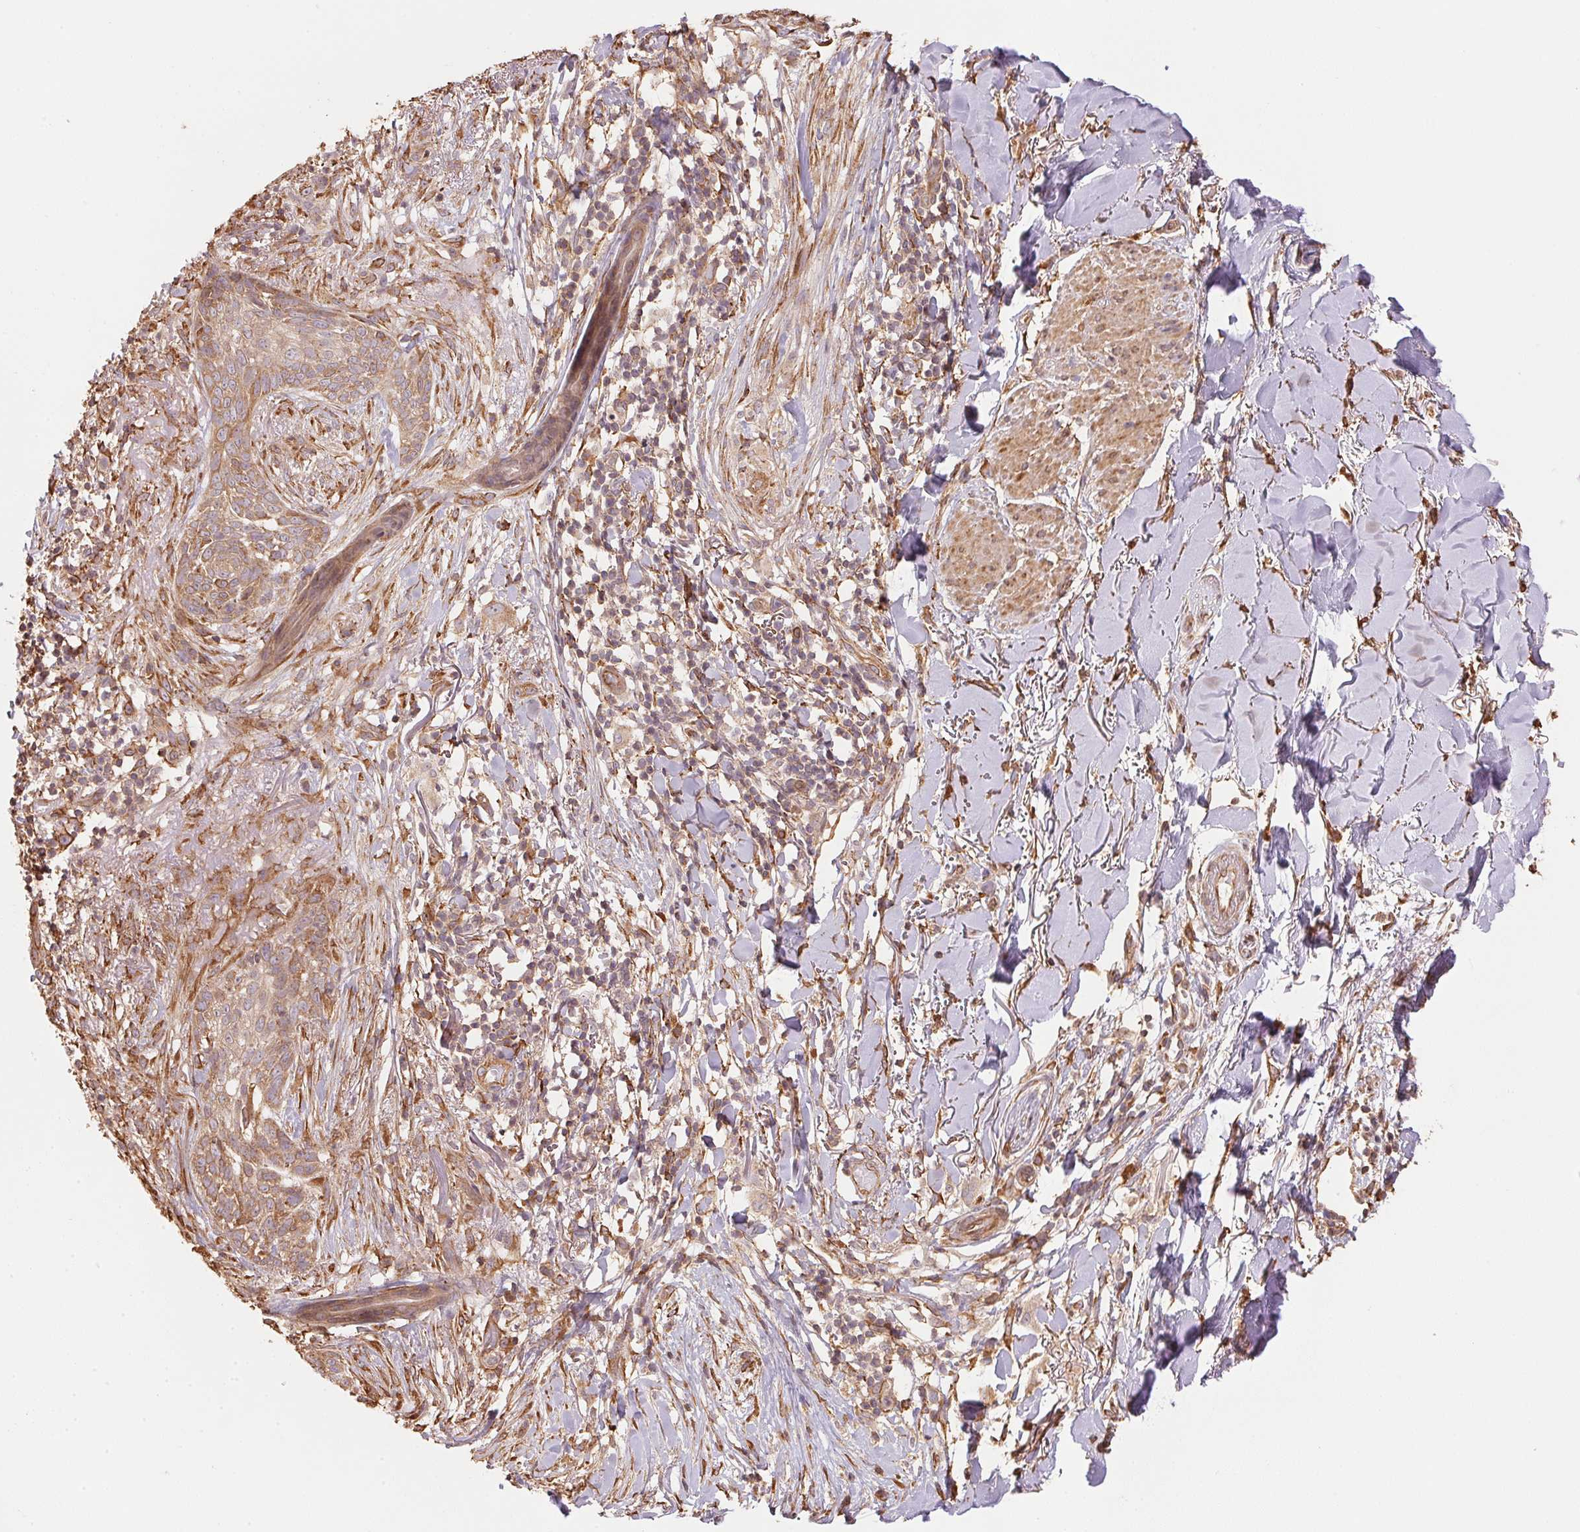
{"staining": {"intensity": "weak", "quantity": ">75%", "location": "cytoplasmic/membranous"}, "tissue": "skin cancer", "cell_type": "Tumor cells", "image_type": "cancer", "snomed": [{"axis": "morphology", "description": "Normal tissue, NOS"}, {"axis": "morphology", "description": "Basal cell carcinoma"}, {"axis": "topography", "description": "Skin"}], "caption": "A histopathology image of skin cancer stained for a protein shows weak cytoplasmic/membranous brown staining in tumor cells. The staining was performed using DAB (3,3'-diaminobenzidine) to visualize the protein expression in brown, while the nuclei were stained in blue with hematoxylin (Magnification: 20x).", "gene": "C6orf163", "patient": {"sex": "male", "age": 84}}